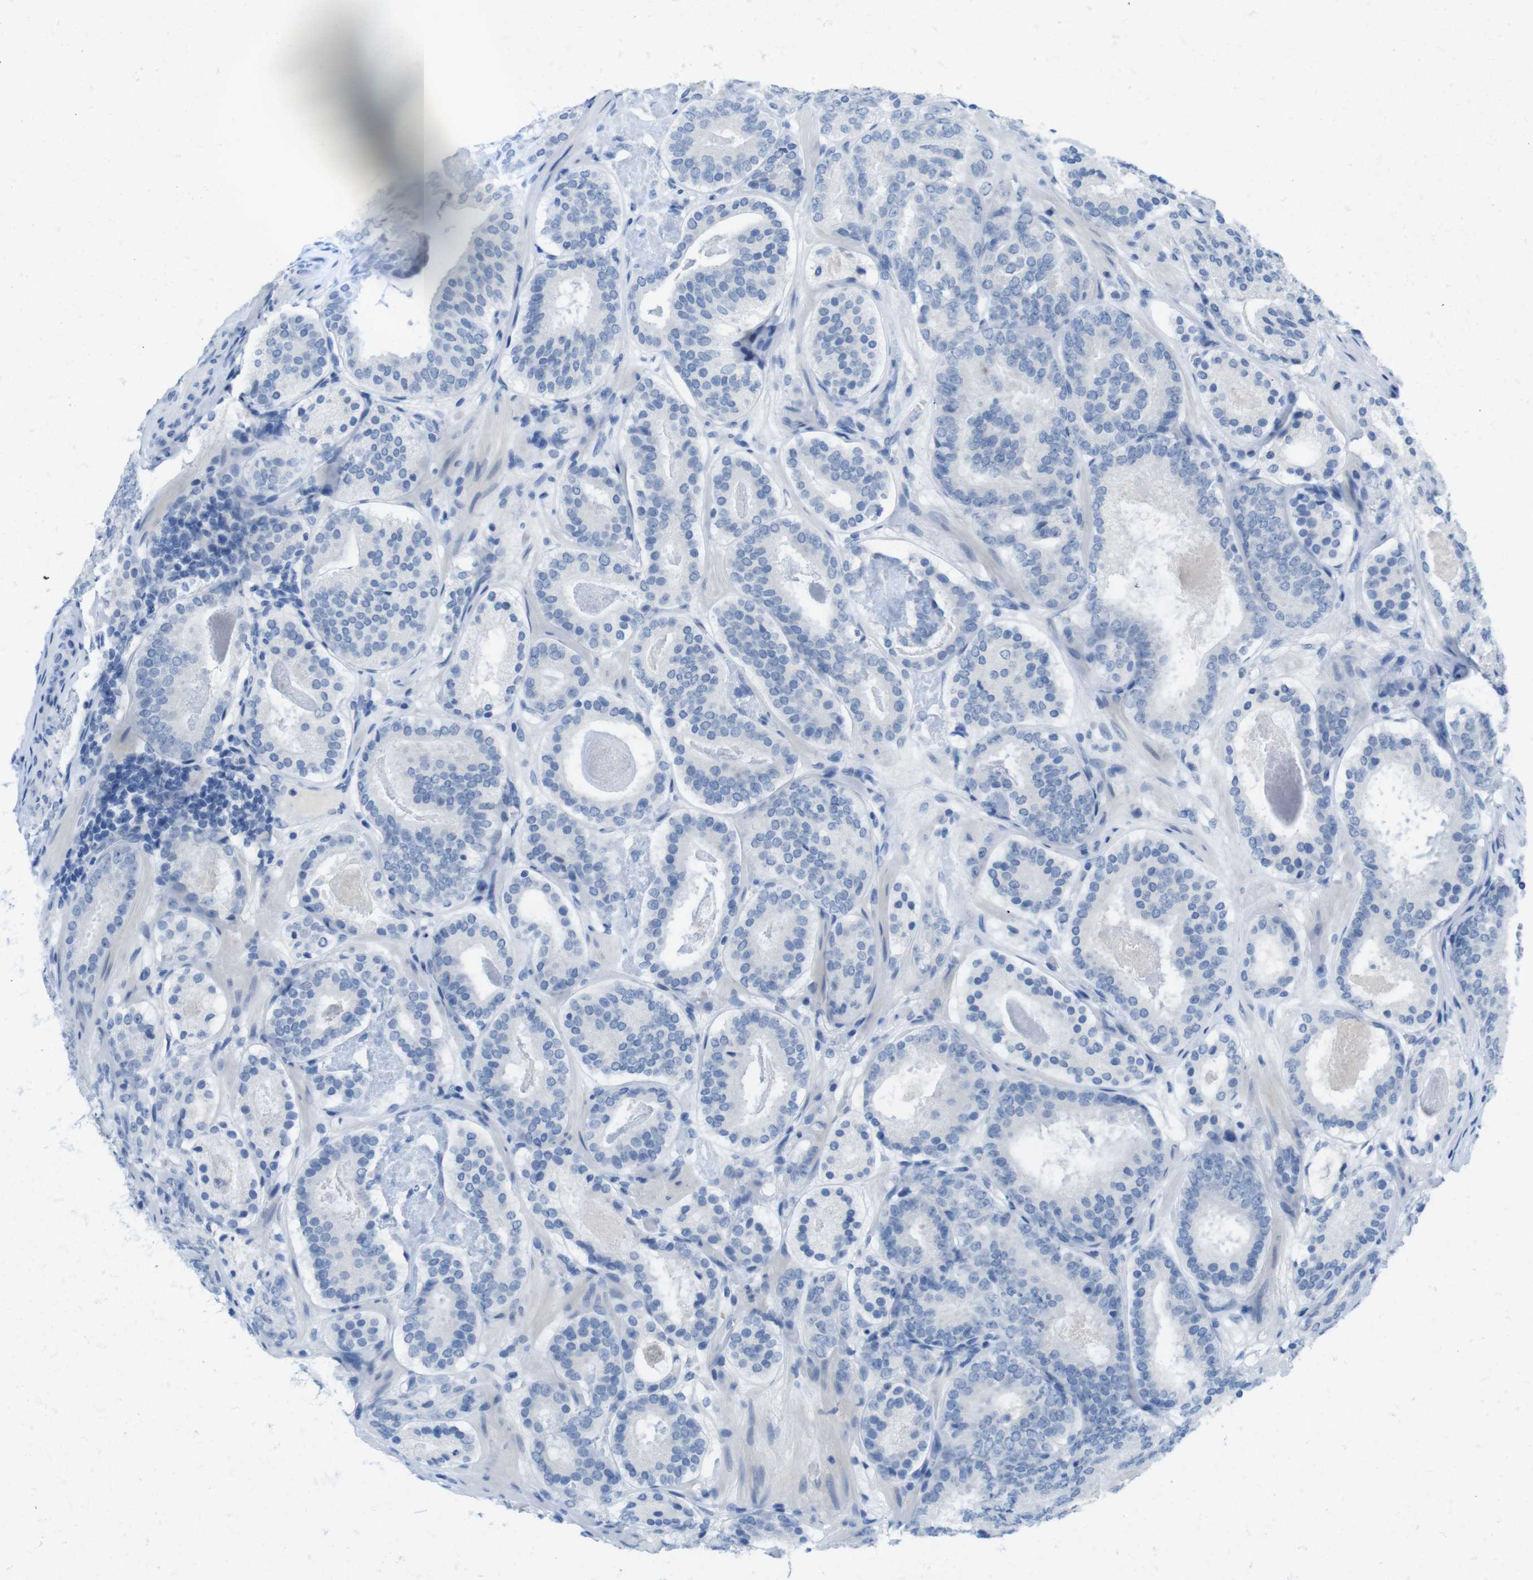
{"staining": {"intensity": "negative", "quantity": "none", "location": "none"}, "tissue": "prostate cancer", "cell_type": "Tumor cells", "image_type": "cancer", "snomed": [{"axis": "morphology", "description": "Adenocarcinoma, Low grade"}, {"axis": "topography", "description": "Prostate"}], "caption": "Protein analysis of prostate cancer exhibits no significant staining in tumor cells. (Stains: DAB (3,3'-diaminobenzidine) immunohistochemistry (IHC) with hematoxylin counter stain, Microscopy: brightfield microscopy at high magnification).", "gene": "OPN1SW", "patient": {"sex": "male", "age": 69}}